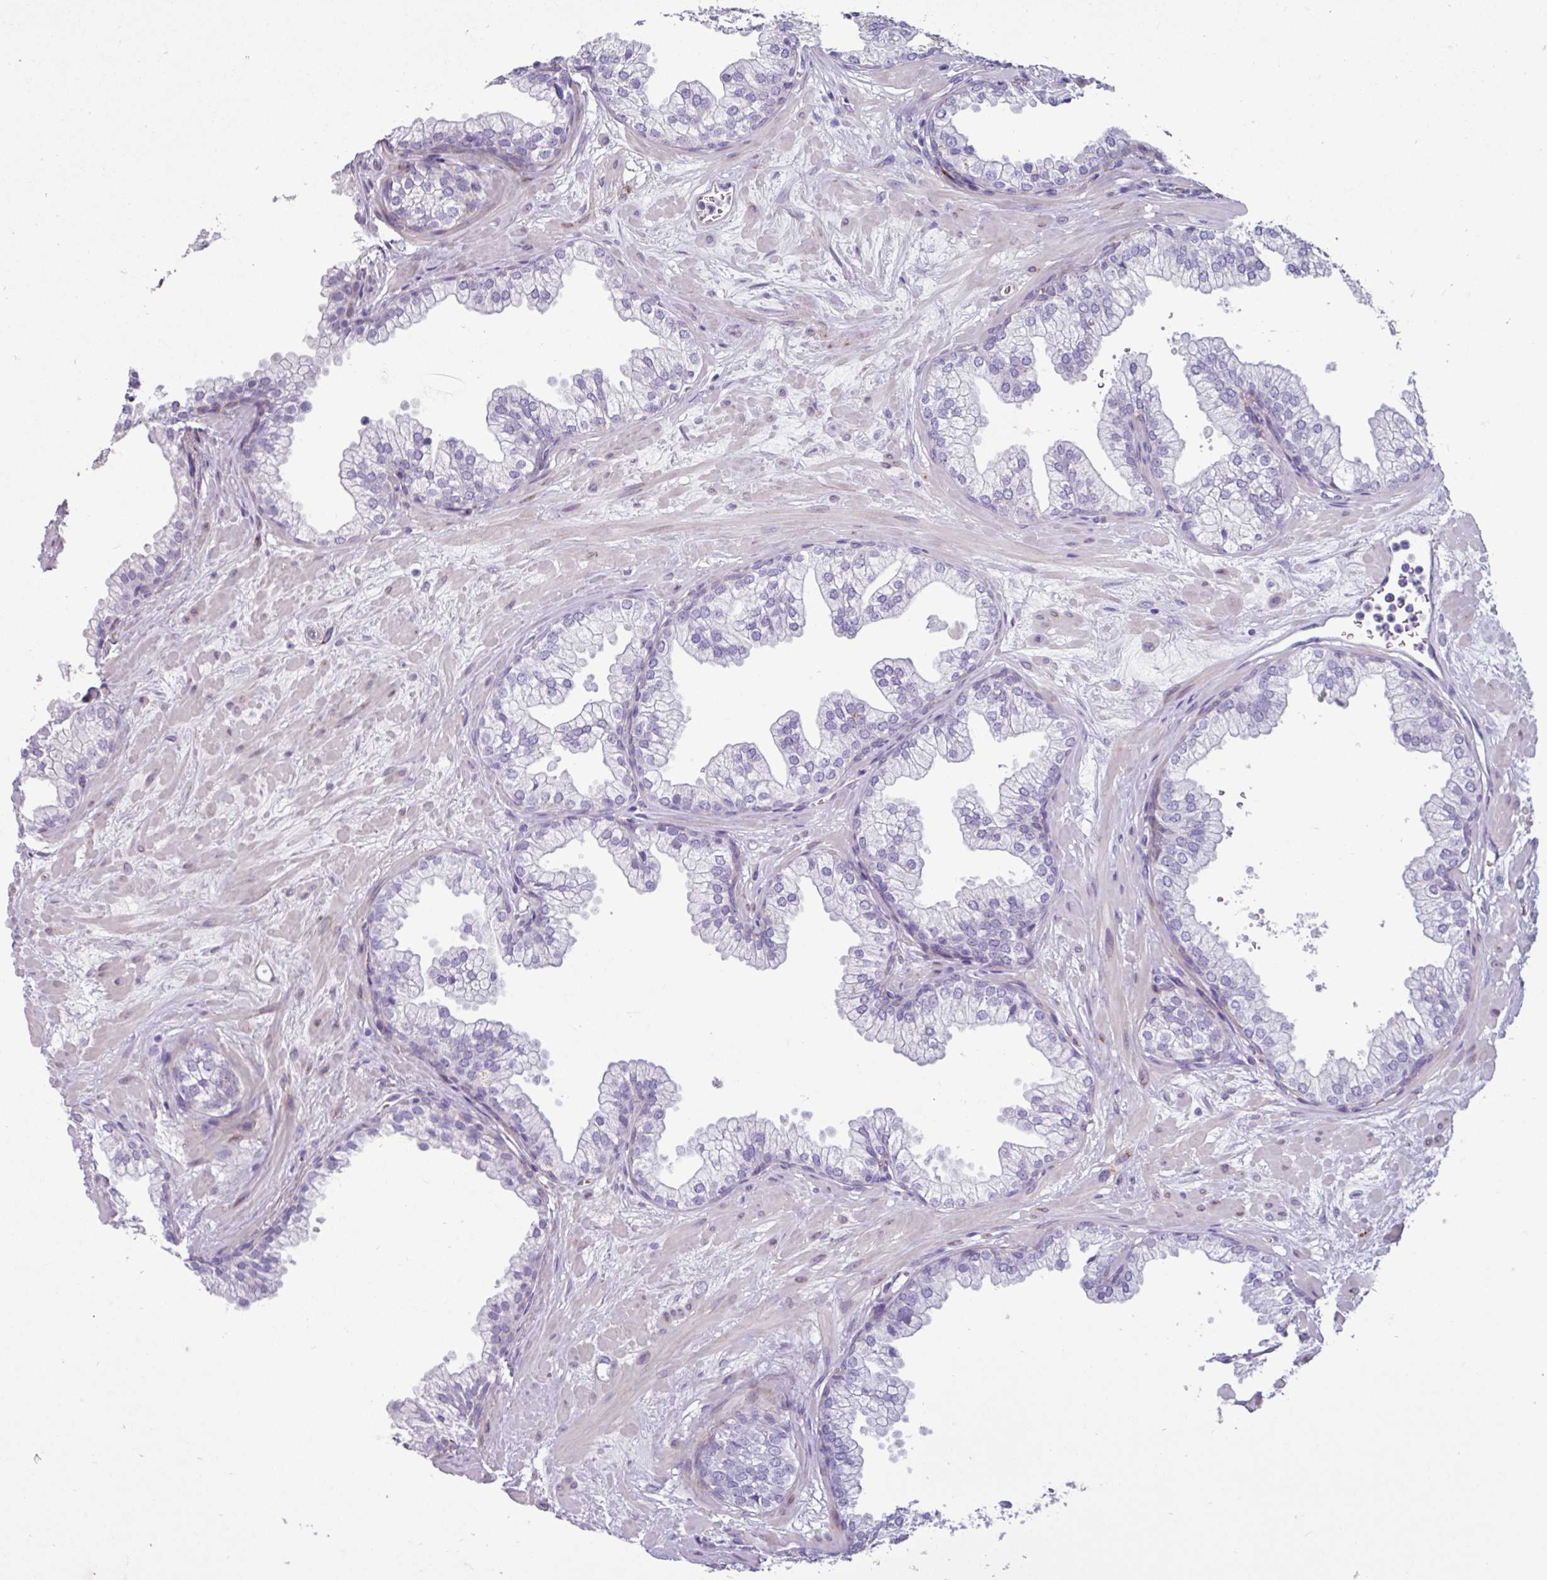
{"staining": {"intensity": "moderate", "quantity": "<25%", "location": "cytoplasmic/membranous"}, "tissue": "prostate", "cell_type": "Glandular cells", "image_type": "normal", "snomed": [{"axis": "morphology", "description": "Normal tissue, NOS"}, {"axis": "topography", "description": "Prostate"}, {"axis": "topography", "description": "Peripheral nerve tissue"}], "caption": "Immunohistochemical staining of normal human prostate demonstrates <25% levels of moderate cytoplasmic/membranous protein expression in about <25% of glandular cells. (DAB = brown stain, brightfield microscopy at high magnification).", "gene": "PPP1R35", "patient": {"sex": "male", "age": 61}}